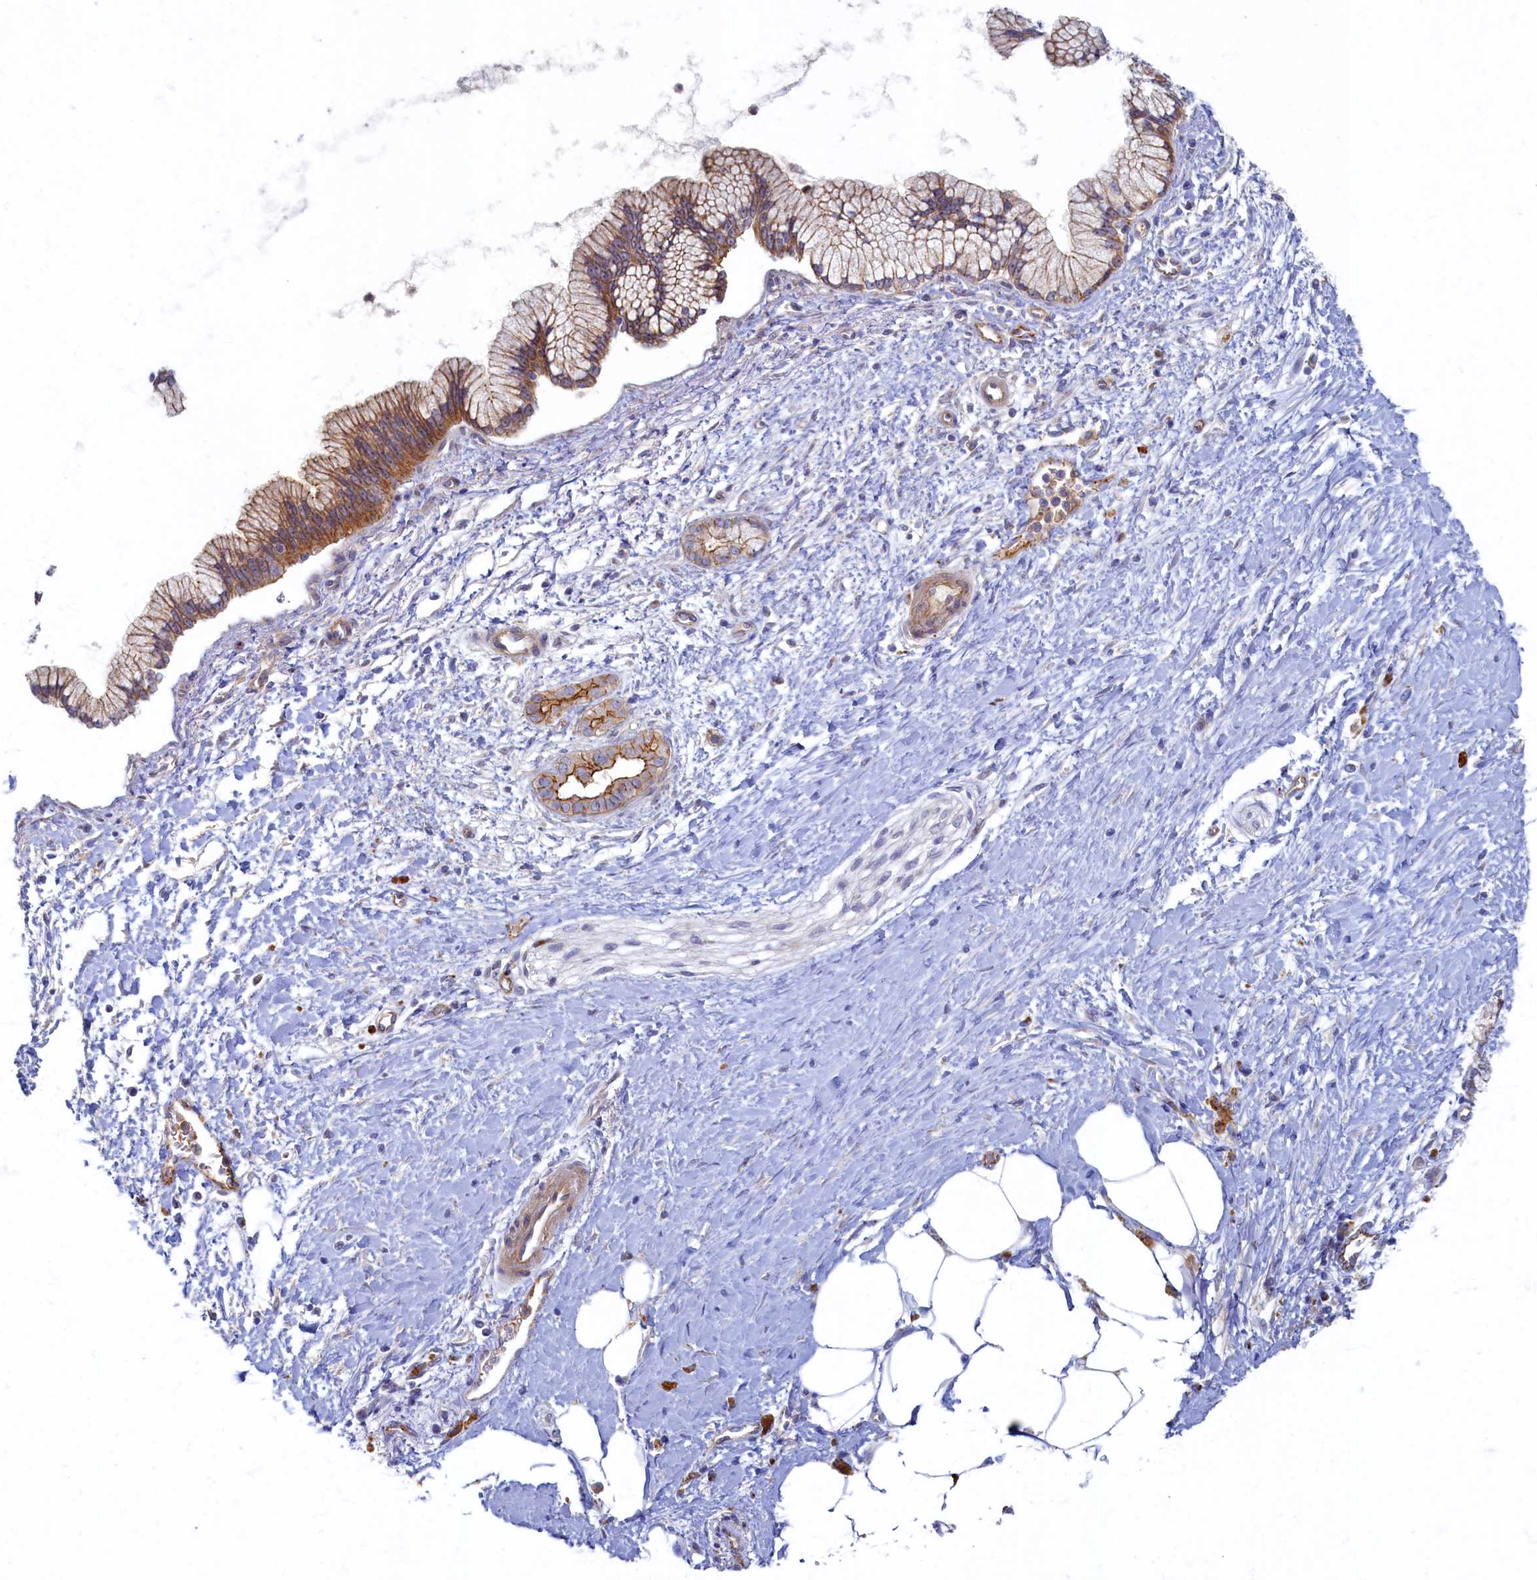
{"staining": {"intensity": "moderate", "quantity": "25%-75%", "location": "cytoplasmic/membranous"}, "tissue": "pancreatic cancer", "cell_type": "Tumor cells", "image_type": "cancer", "snomed": [{"axis": "morphology", "description": "Adenocarcinoma, NOS"}, {"axis": "topography", "description": "Pancreas"}], "caption": "Pancreatic cancer stained for a protein exhibits moderate cytoplasmic/membranous positivity in tumor cells.", "gene": "PSMG2", "patient": {"sex": "male", "age": 58}}